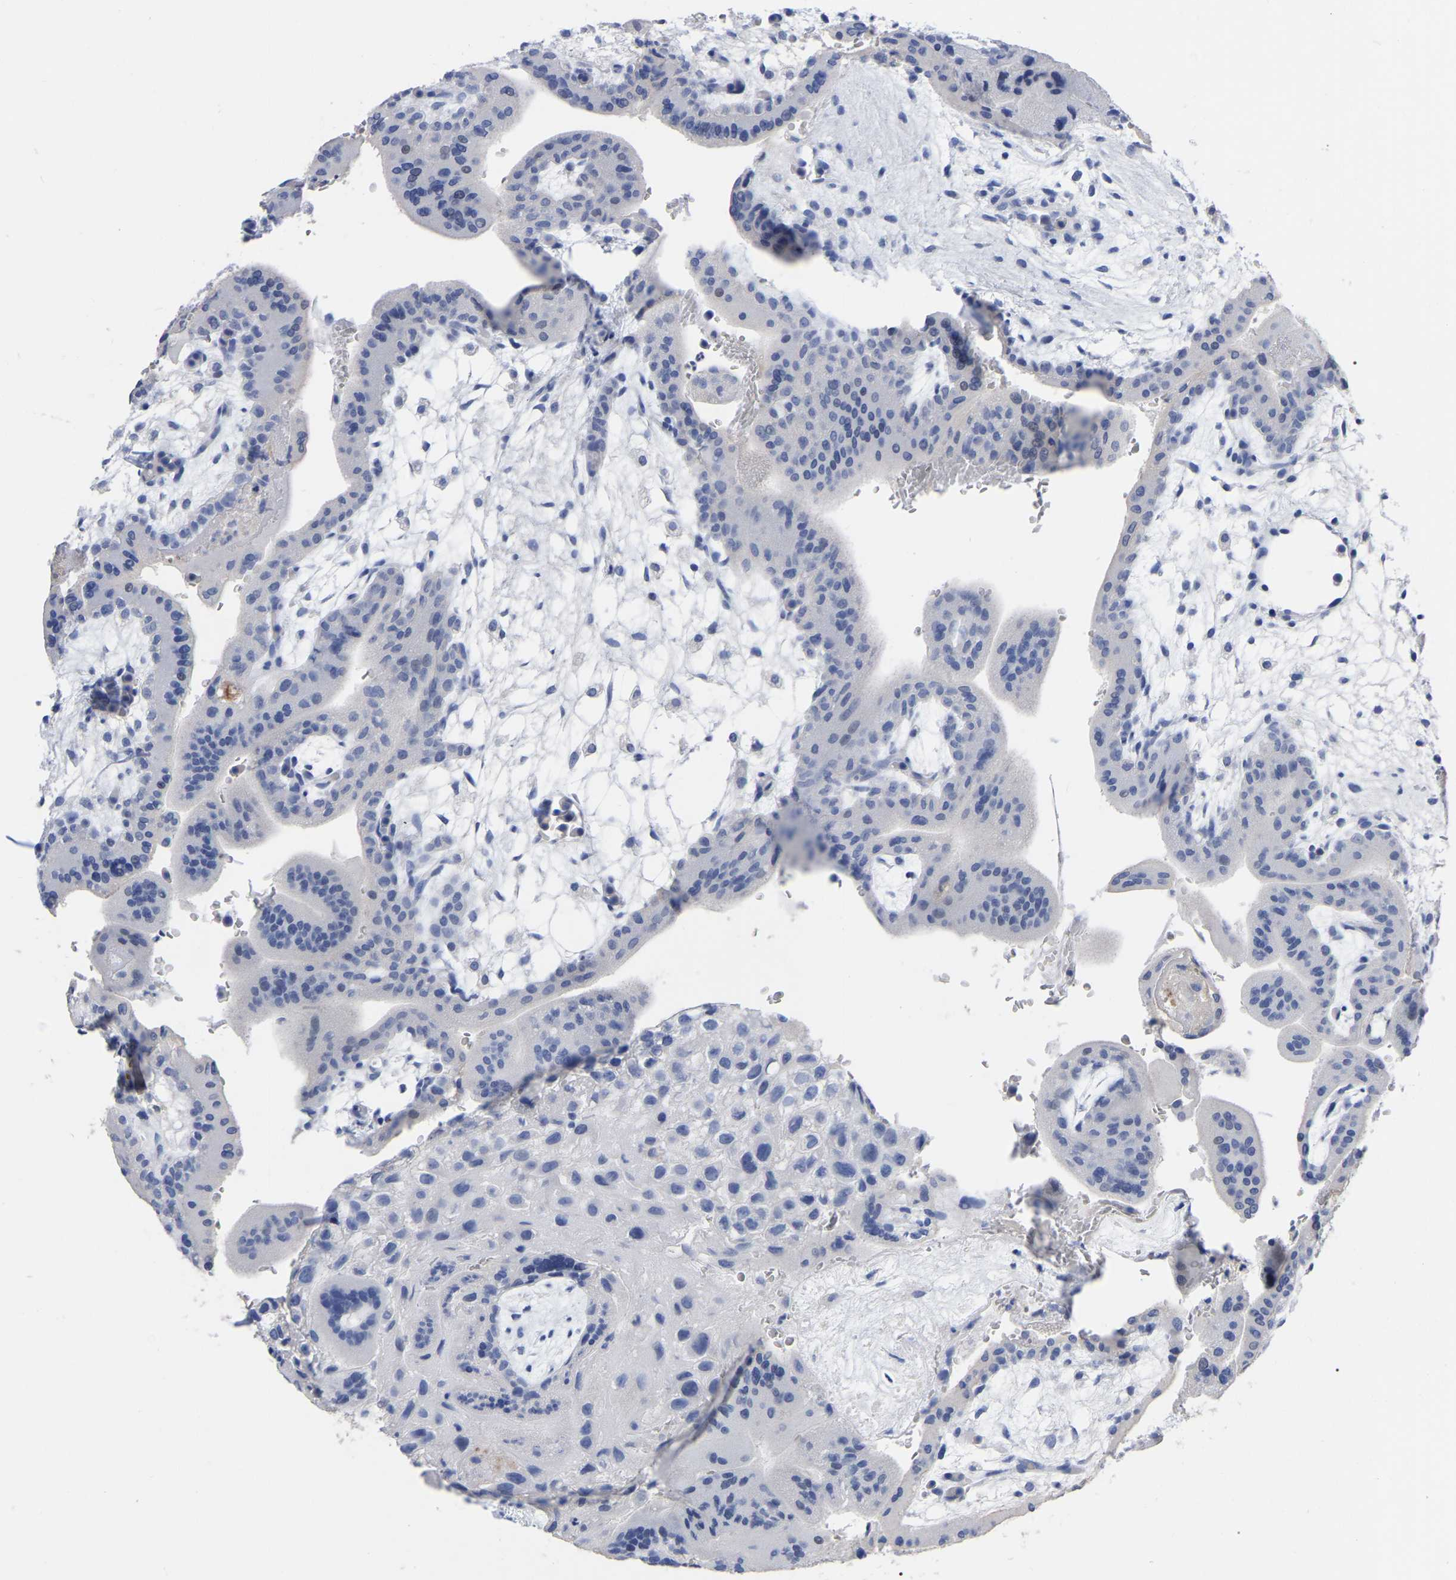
{"staining": {"intensity": "negative", "quantity": "none", "location": "none"}, "tissue": "placenta", "cell_type": "Decidual cells", "image_type": "normal", "snomed": [{"axis": "morphology", "description": "Normal tissue, NOS"}, {"axis": "topography", "description": "Placenta"}], "caption": "The photomicrograph shows no staining of decidual cells in unremarkable placenta. (IHC, brightfield microscopy, high magnification).", "gene": "ANXA13", "patient": {"sex": "female", "age": 35}}